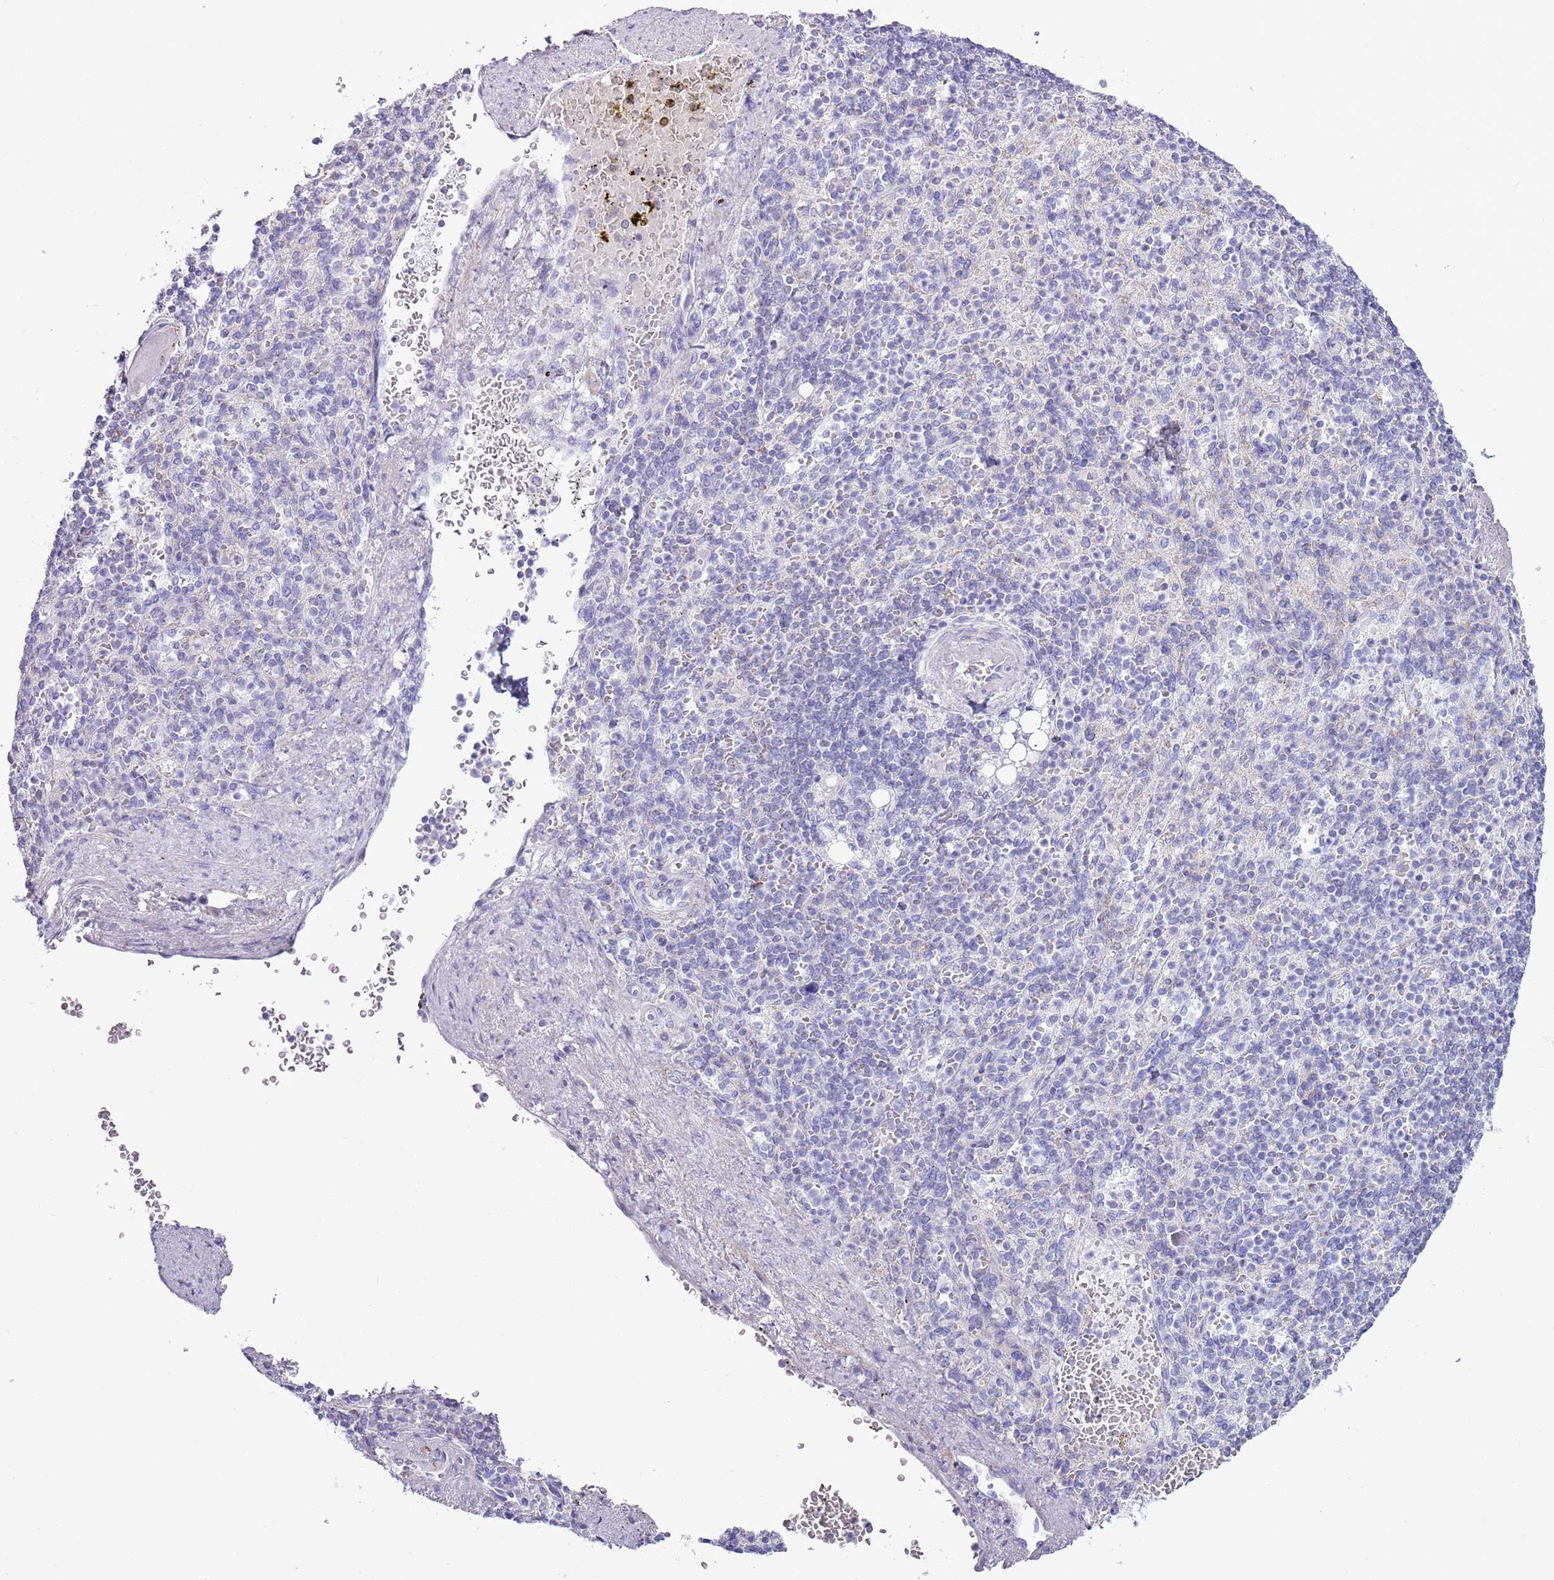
{"staining": {"intensity": "negative", "quantity": "none", "location": "none"}, "tissue": "spleen", "cell_type": "Cells in red pulp", "image_type": "normal", "snomed": [{"axis": "morphology", "description": "Normal tissue, NOS"}, {"axis": "topography", "description": "Spleen"}], "caption": "The immunohistochemistry micrograph has no significant positivity in cells in red pulp of spleen.", "gene": "SLC23A1", "patient": {"sex": "female", "age": 74}}